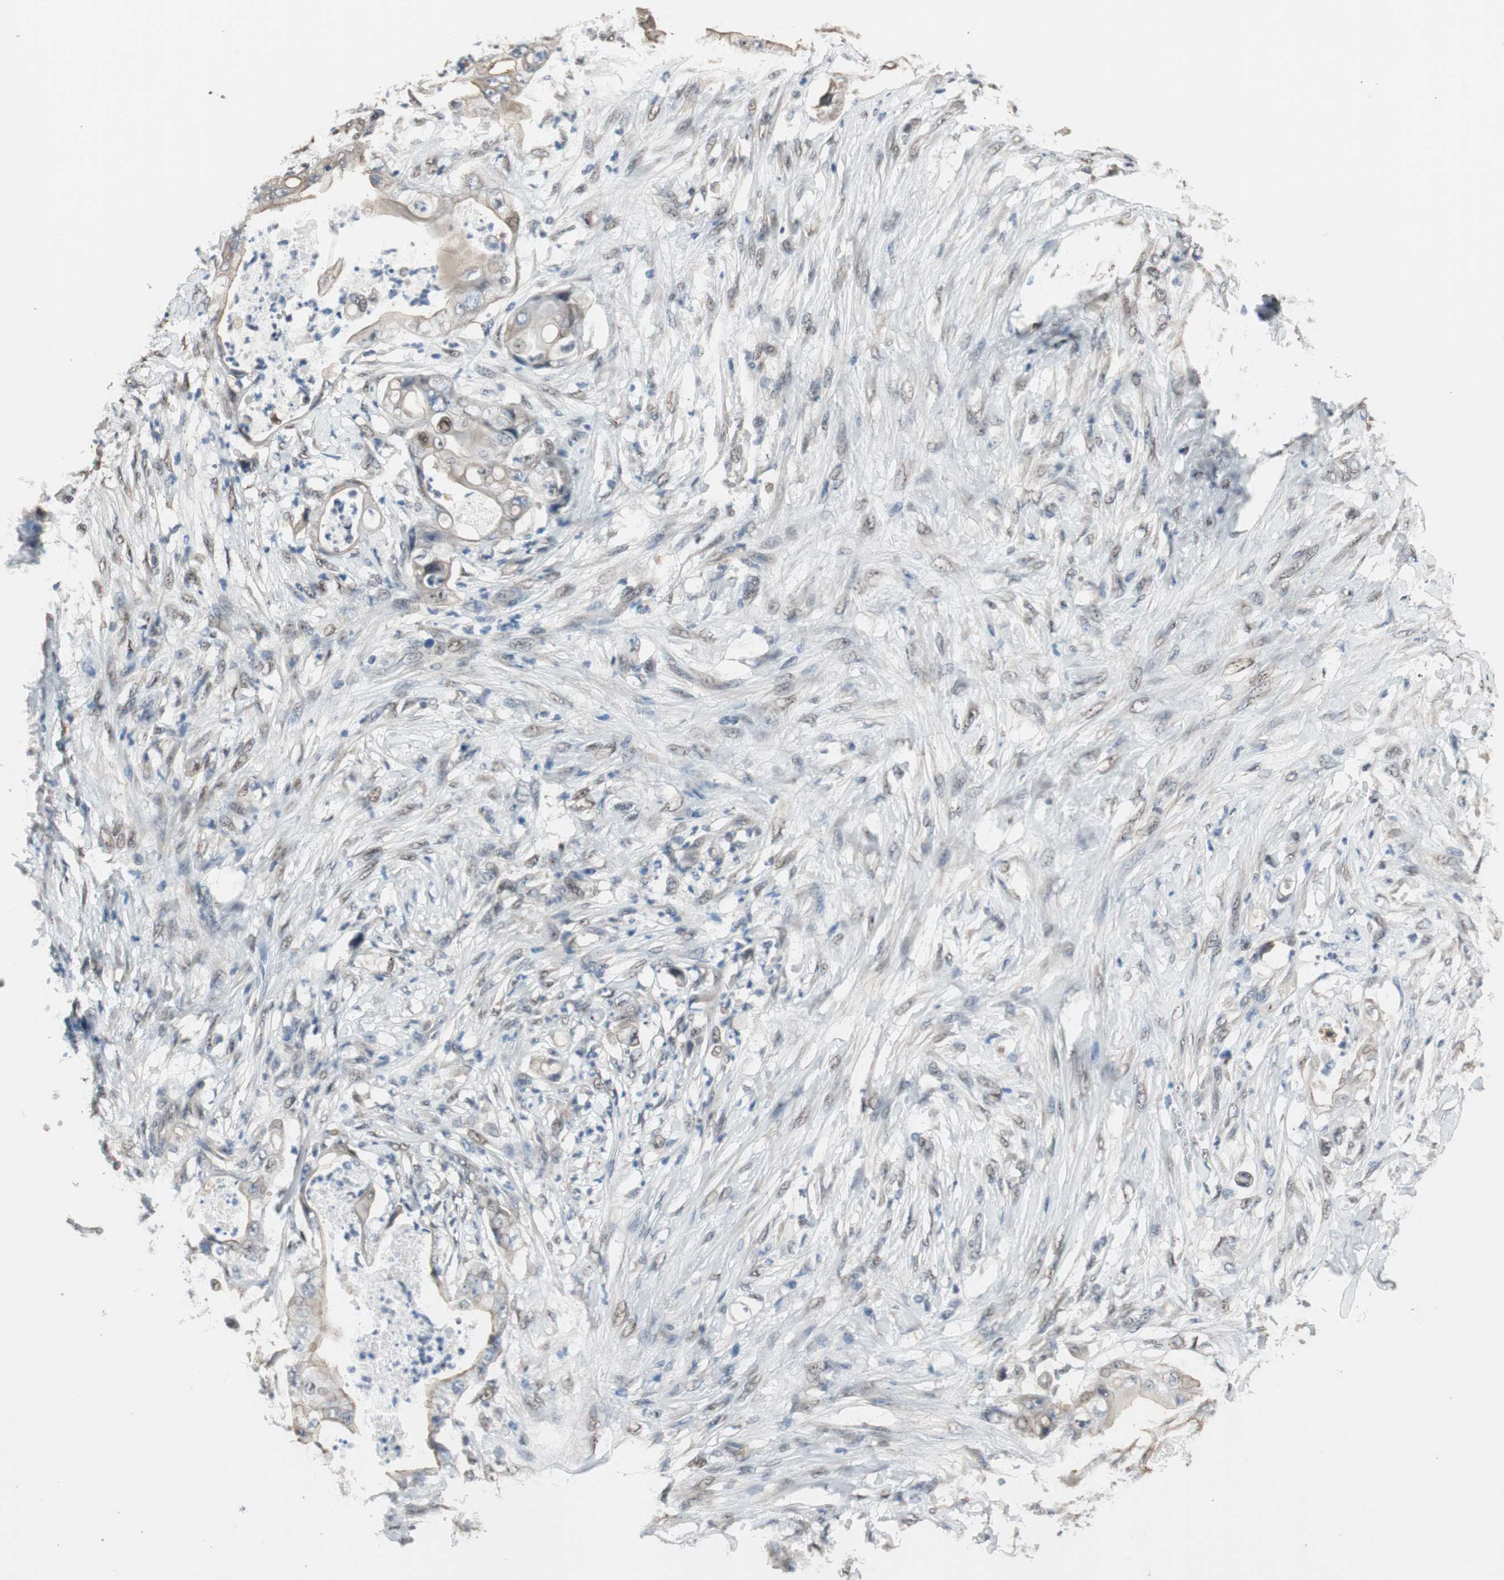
{"staining": {"intensity": "weak", "quantity": "25%-75%", "location": "cytoplasmic/membranous"}, "tissue": "stomach cancer", "cell_type": "Tumor cells", "image_type": "cancer", "snomed": [{"axis": "morphology", "description": "Adenocarcinoma, NOS"}, {"axis": "topography", "description": "Stomach"}], "caption": "The micrograph exhibits a brown stain indicating the presence of a protein in the cytoplasmic/membranous of tumor cells in adenocarcinoma (stomach). (DAB (3,3'-diaminobenzidine) IHC with brightfield microscopy, high magnification).", "gene": "PML", "patient": {"sex": "female", "age": 73}}